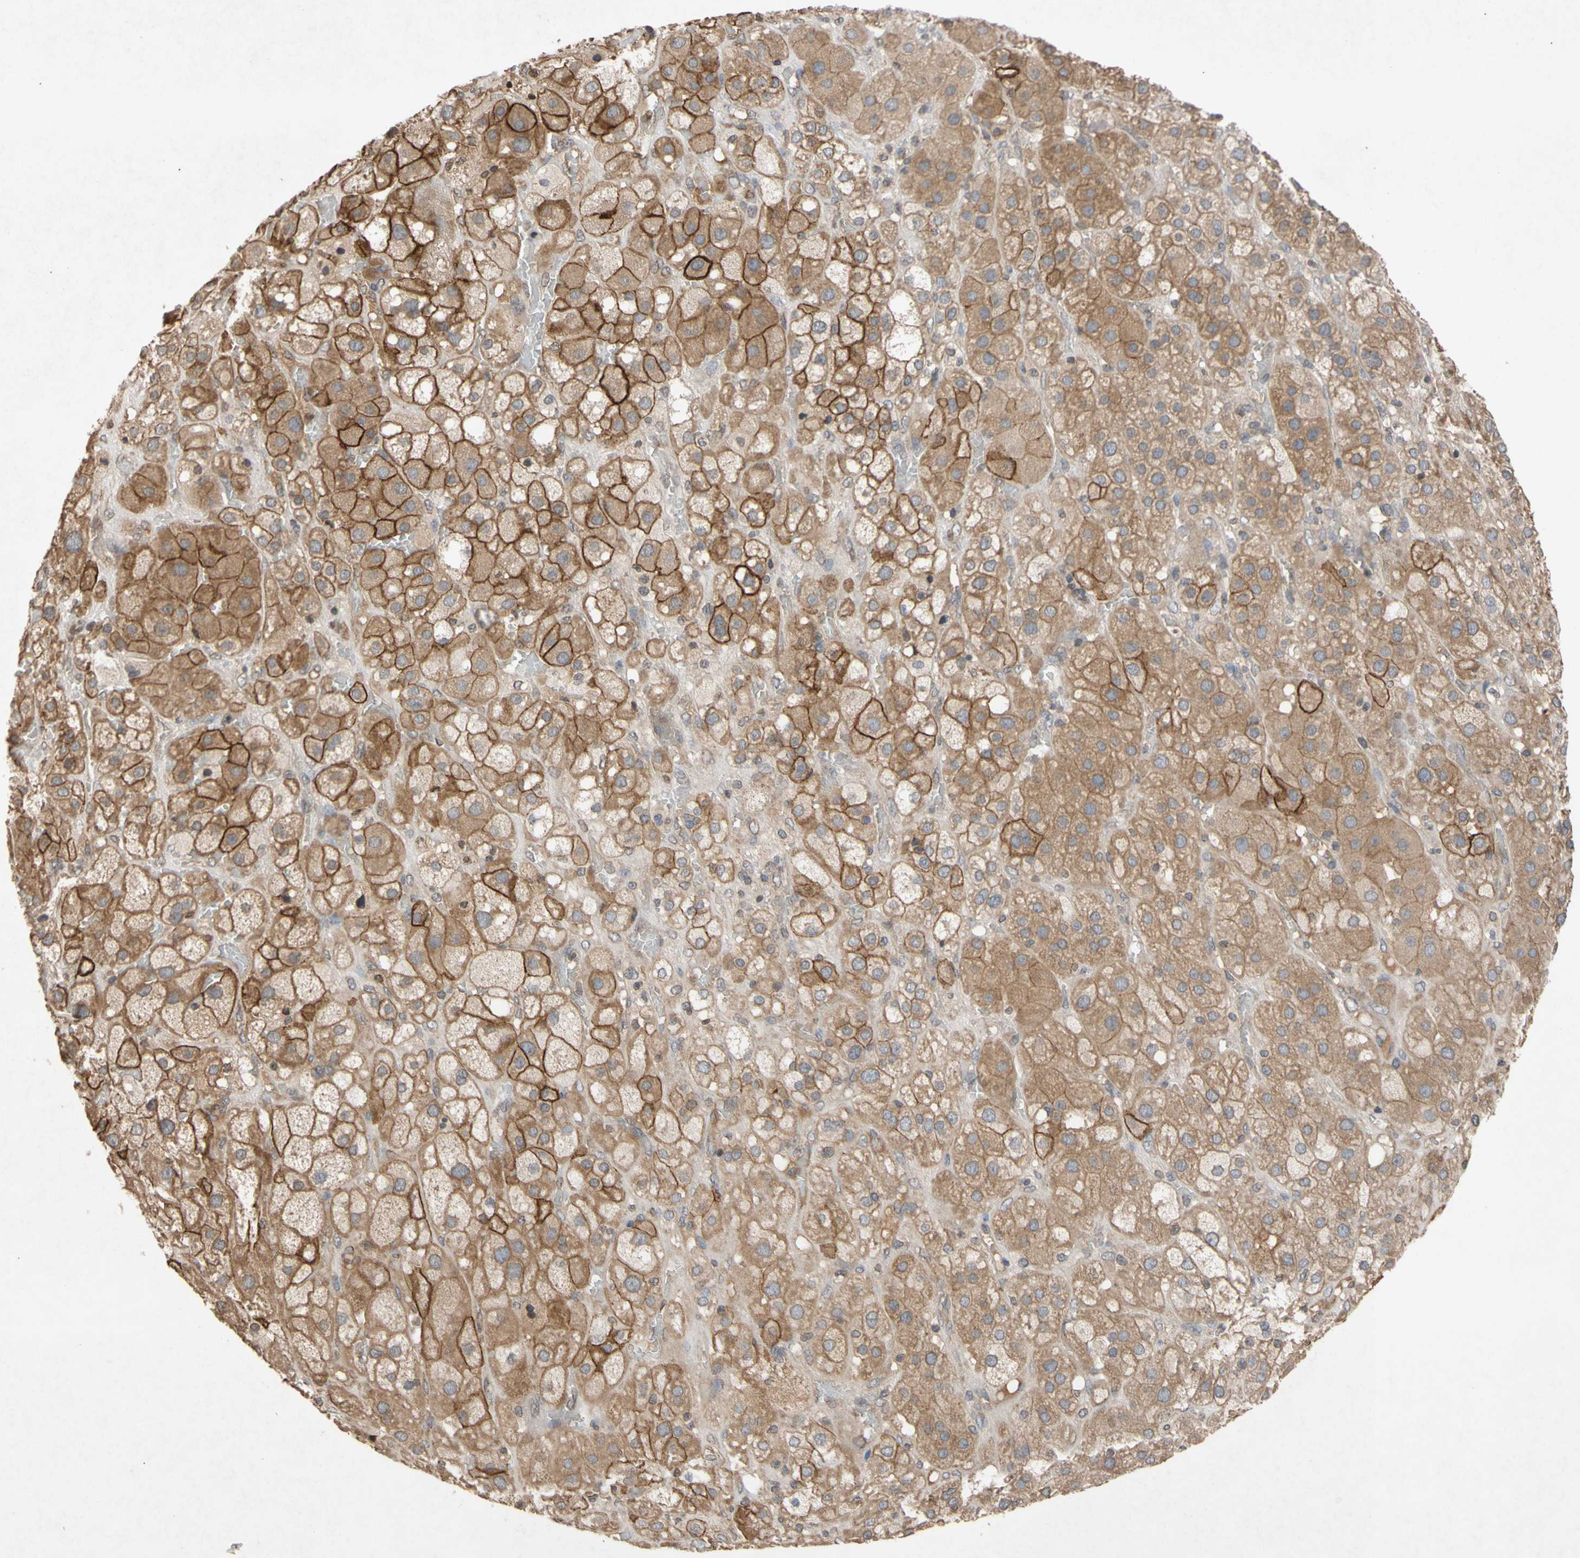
{"staining": {"intensity": "moderate", "quantity": ">75%", "location": "cytoplasmic/membranous"}, "tissue": "adrenal gland", "cell_type": "Glandular cells", "image_type": "normal", "snomed": [{"axis": "morphology", "description": "Normal tissue, NOS"}, {"axis": "topography", "description": "Adrenal gland"}], "caption": "Protein positivity by IHC shows moderate cytoplasmic/membranous expression in approximately >75% of glandular cells in benign adrenal gland.", "gene": "NECTIN3", "patient": {"sex": "female", "age": 47}}